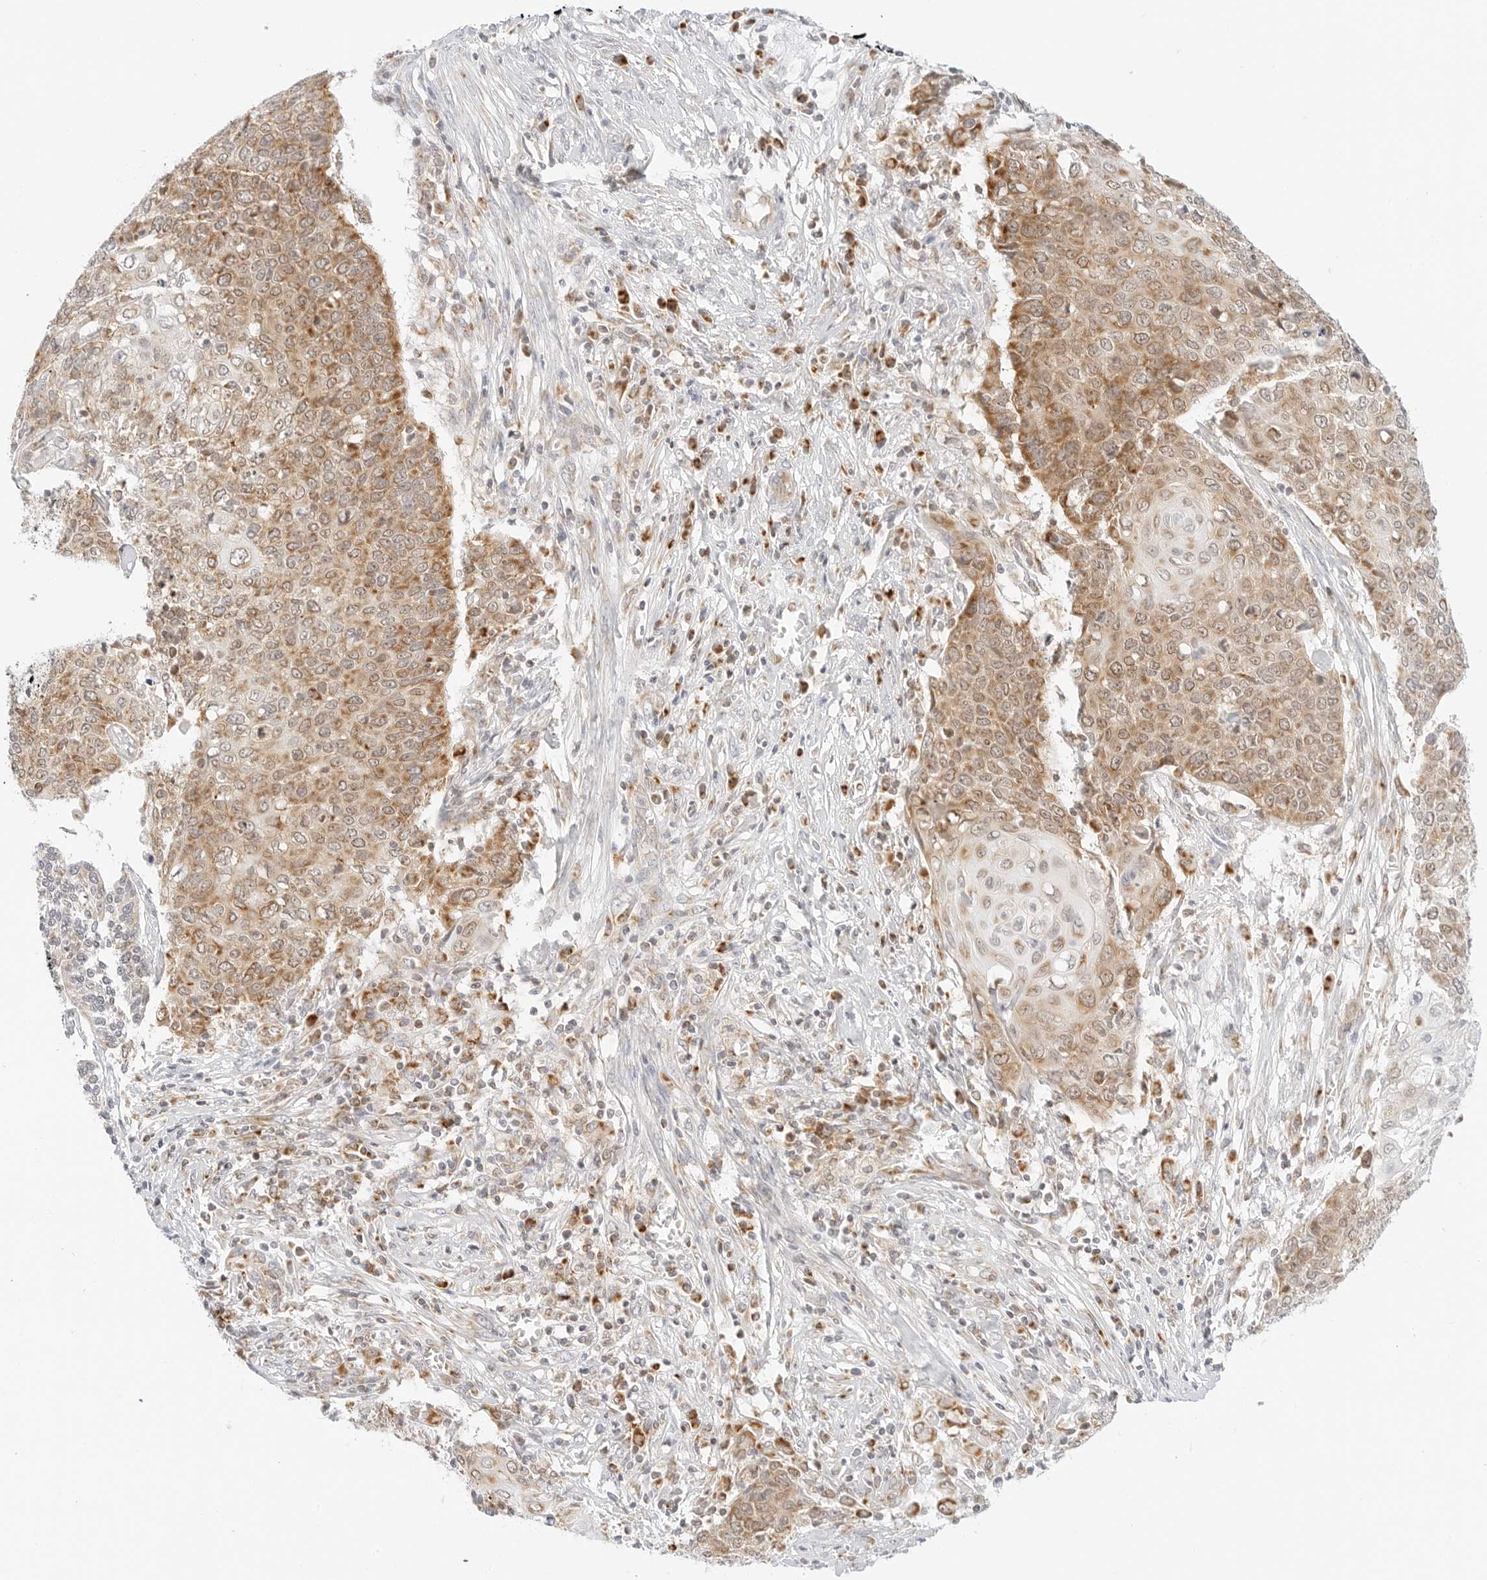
{"staining": {"intensity": "moderate", "quantity": ">75%", "location": "cytoplasmic/membranous"}, "tissue": "cervical cancer", "cell_type": "Tumor cells", "image_type": "cancer", "snomed": [{"axis": "morphology", "description": "Squamous cell carcinoma, NOS"}, {"axis": "topography", "description": "Cervix"}], "caption": "Squamous cell carcinoma (cervical) tissue displays moderate cytoplasmic/membranous positivity in about >75% of tumor cells, visualized by immunohistochemistry.", "gene": "FH", "patient": {"sex": "female", "age": 39}}